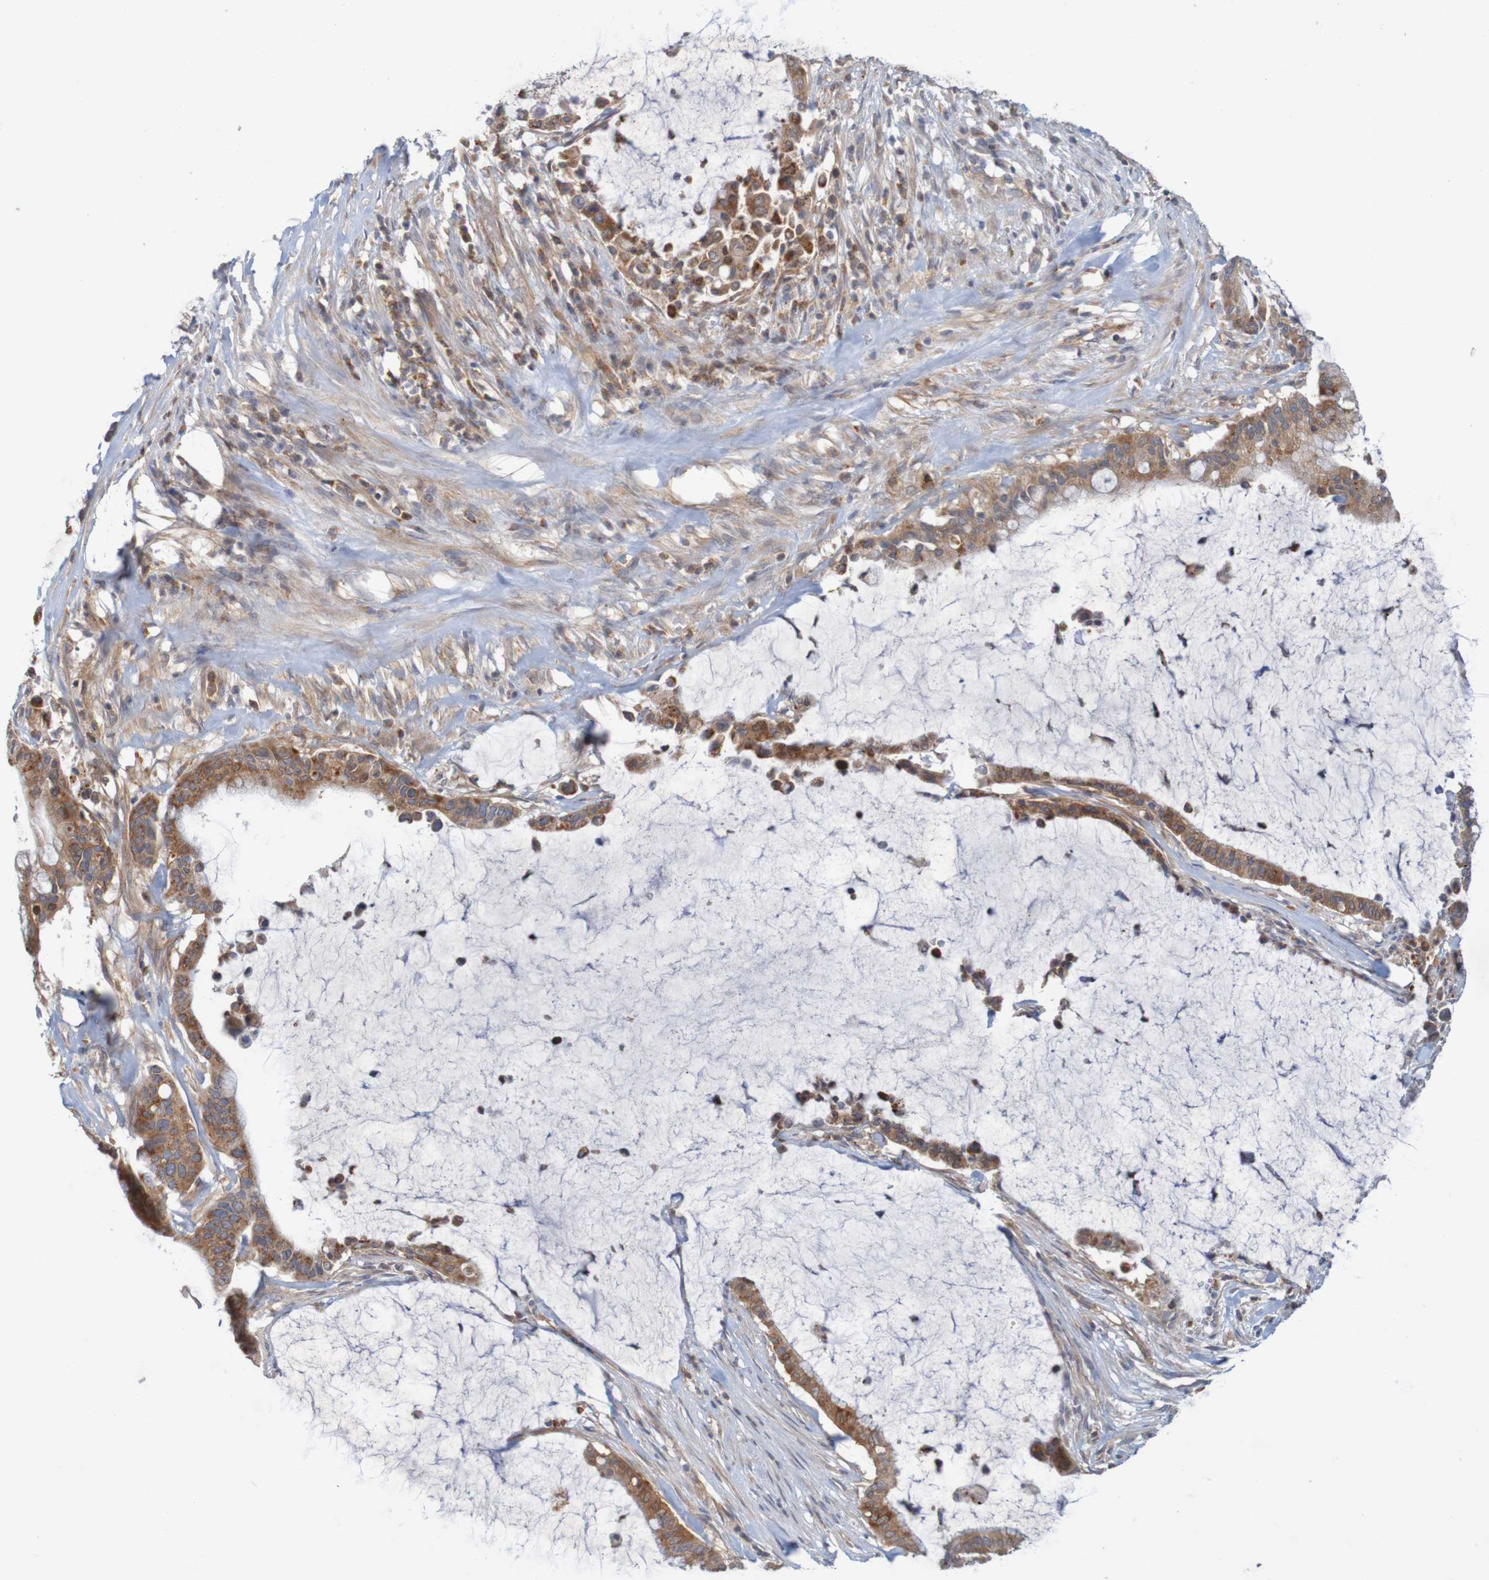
{"staining": {"intensity": "moderate", "quantity": ">75%", "location": "cytoplasmic/membranous"}, "tissue": "pancreatic cancer", "cell_type": "Tumor cells", "image_type": "cancer", "snomed": [{"axis": "morphology", "description": "Adenocarcinoma, NOS"}, {"axis": "topography", "description": "Pancreas"}], "caption": "Brown immunohistochemical staining in pancreatic cancer reveals moderate cytoplasmic/membranous staining in approximately >75% of tumor cells.", "gene": "NAV2", "patient": {"sex": "male", "age": 41}}